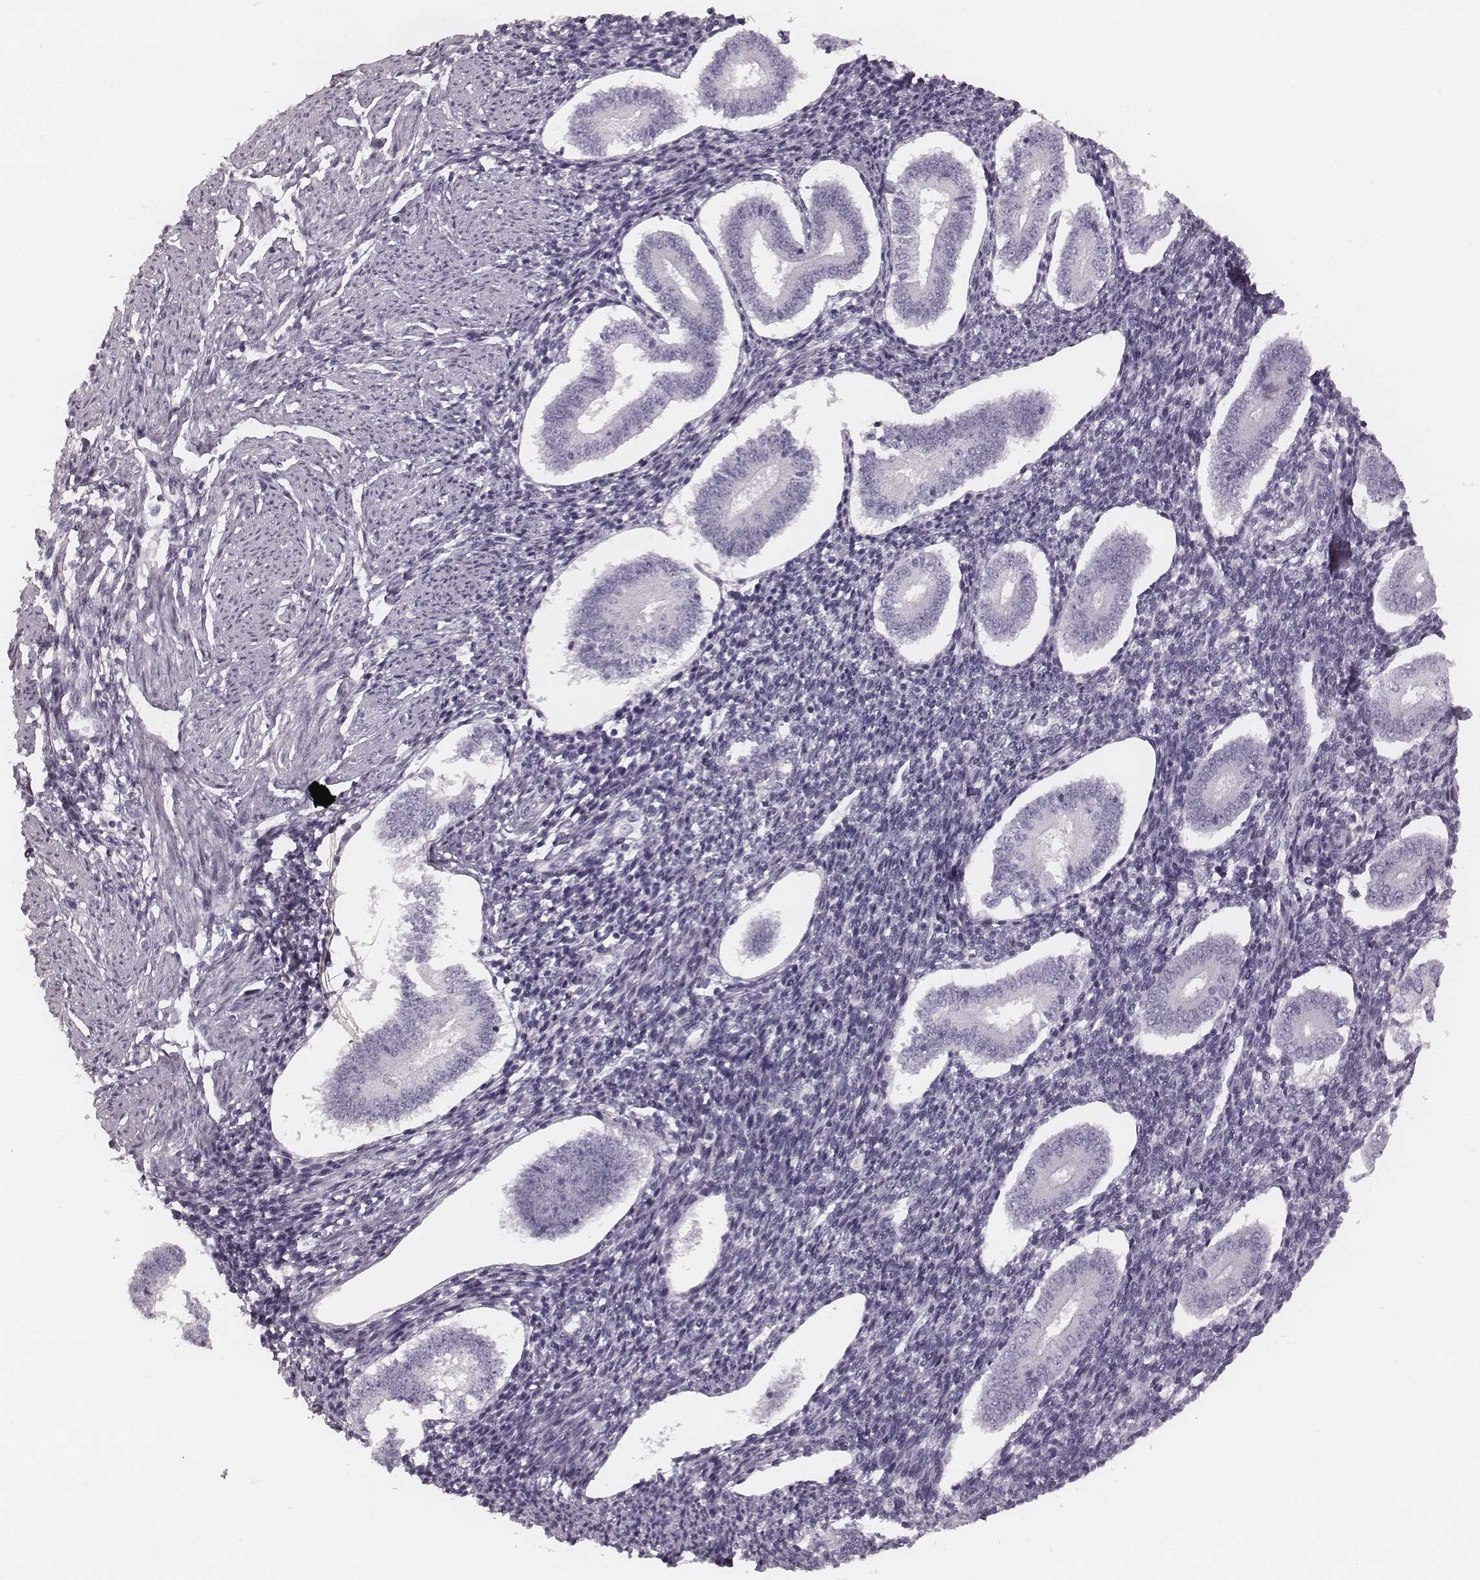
{"staining": {"intensity": "negative", "quantity": "none", "location": "none"}, "tissue": "endometrium", "cell_type": "Cells in endometrial stroma", "image_type": "normal", "snomed": [{"axis": "morphology", "description": "Normal tissue, NOS"}, {"axis": "topography", "description": "Endometrium"}], "caption": "DAB immunohistochemical staining of normal human endometrium exhibits no significant staining in cells in endometrial stroma. (DAB (3,3'-diaminobenzidine) IHC with hematoxylin counter stain).", "gene": "S100Z", "patient": {"sex": "female", "age": 40}}